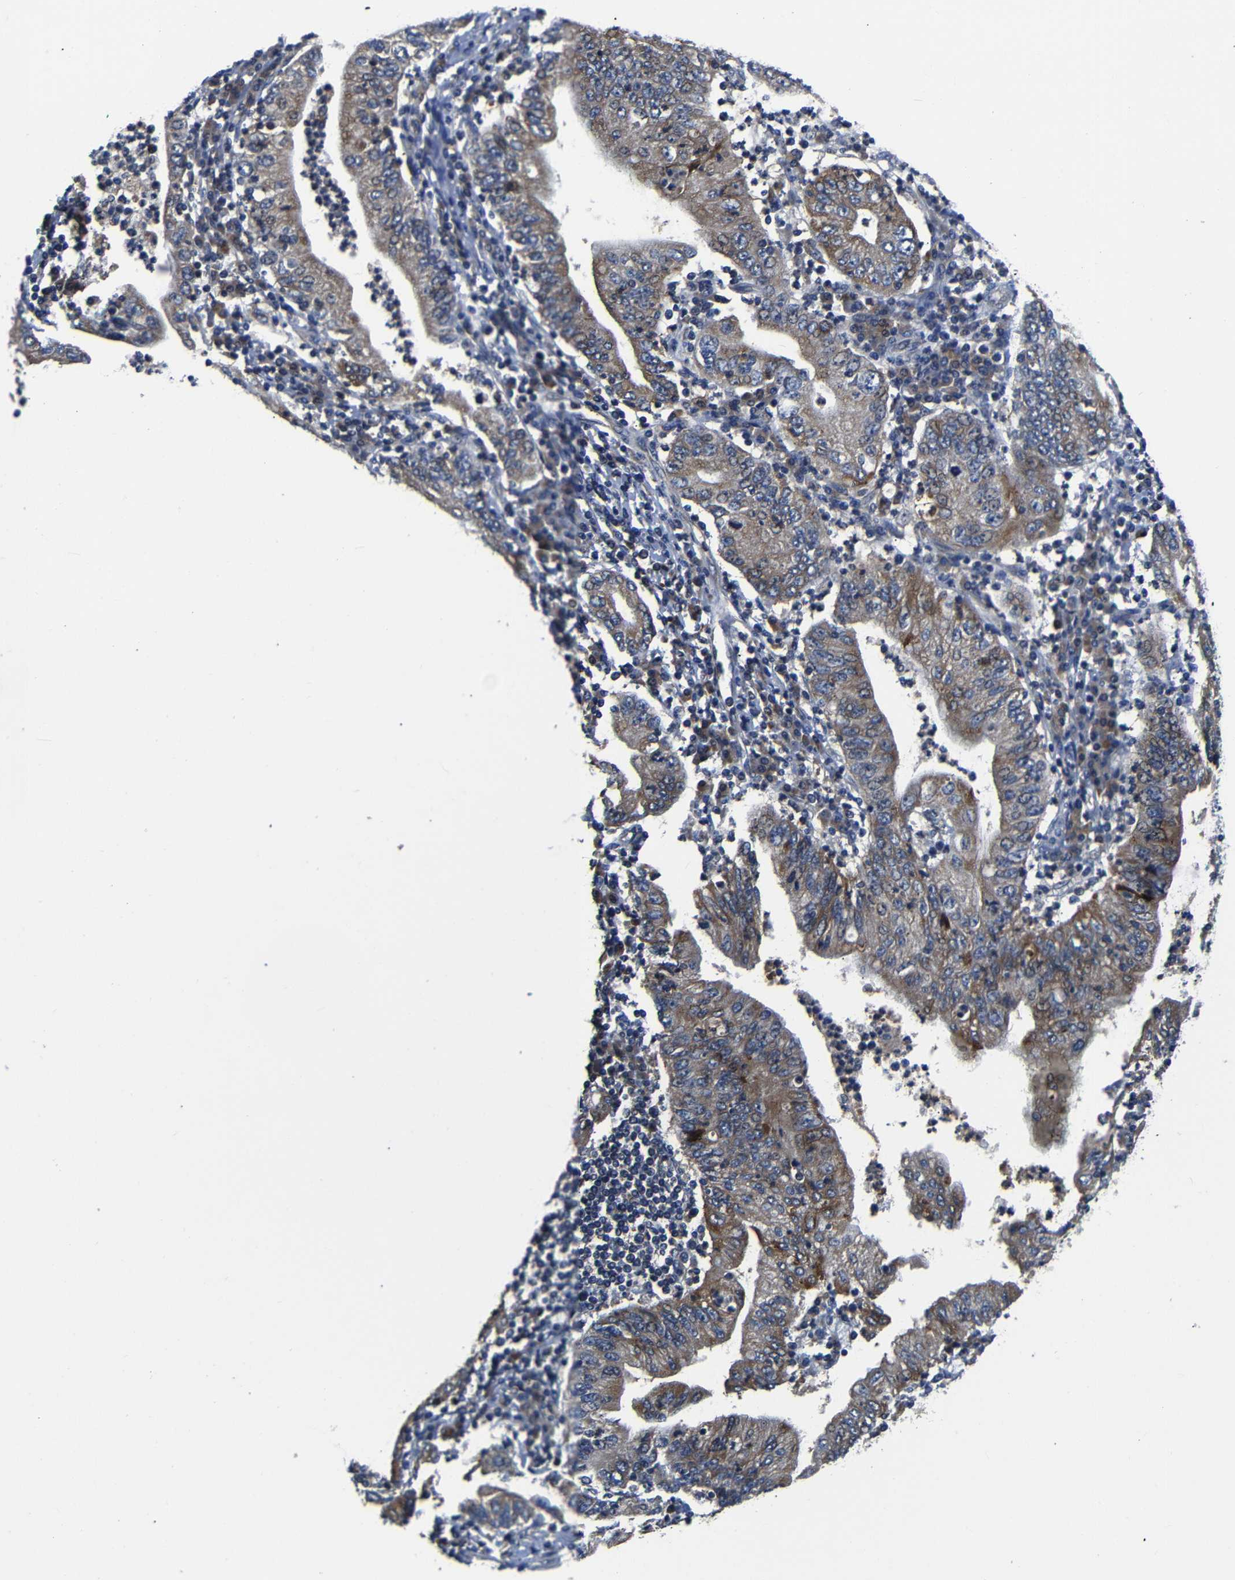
{"staining": {"intensity": "moderate", "quantity": ">75%", "location": "cytoplasmic/membranous"}, "tissue": "stomach cancer", "cell_type": "Tumor cells", "image_type": "cancer", "snomed": [{"axis": "morphology", "description": "Normal tissue, NOS"}, {"axis": "morphology", "description": "Adenocarcinoma, NOS"}, {"axis": "topography", "description": "Esophagus"}, {"axis": "topography", "description": "Stomach, upper"}, {"axis": "topography", "description": "Peripheral nerve tissue"}], "caption": "This image displays immunohistochemistry (IHC) staining of adenocarcinoma (stomach), with medium moderate cytoplasmic/membranous positivity in about >75% of tumor cells.", "gene": "AFDN", "patient": {"sex": "male", "age": 62}}